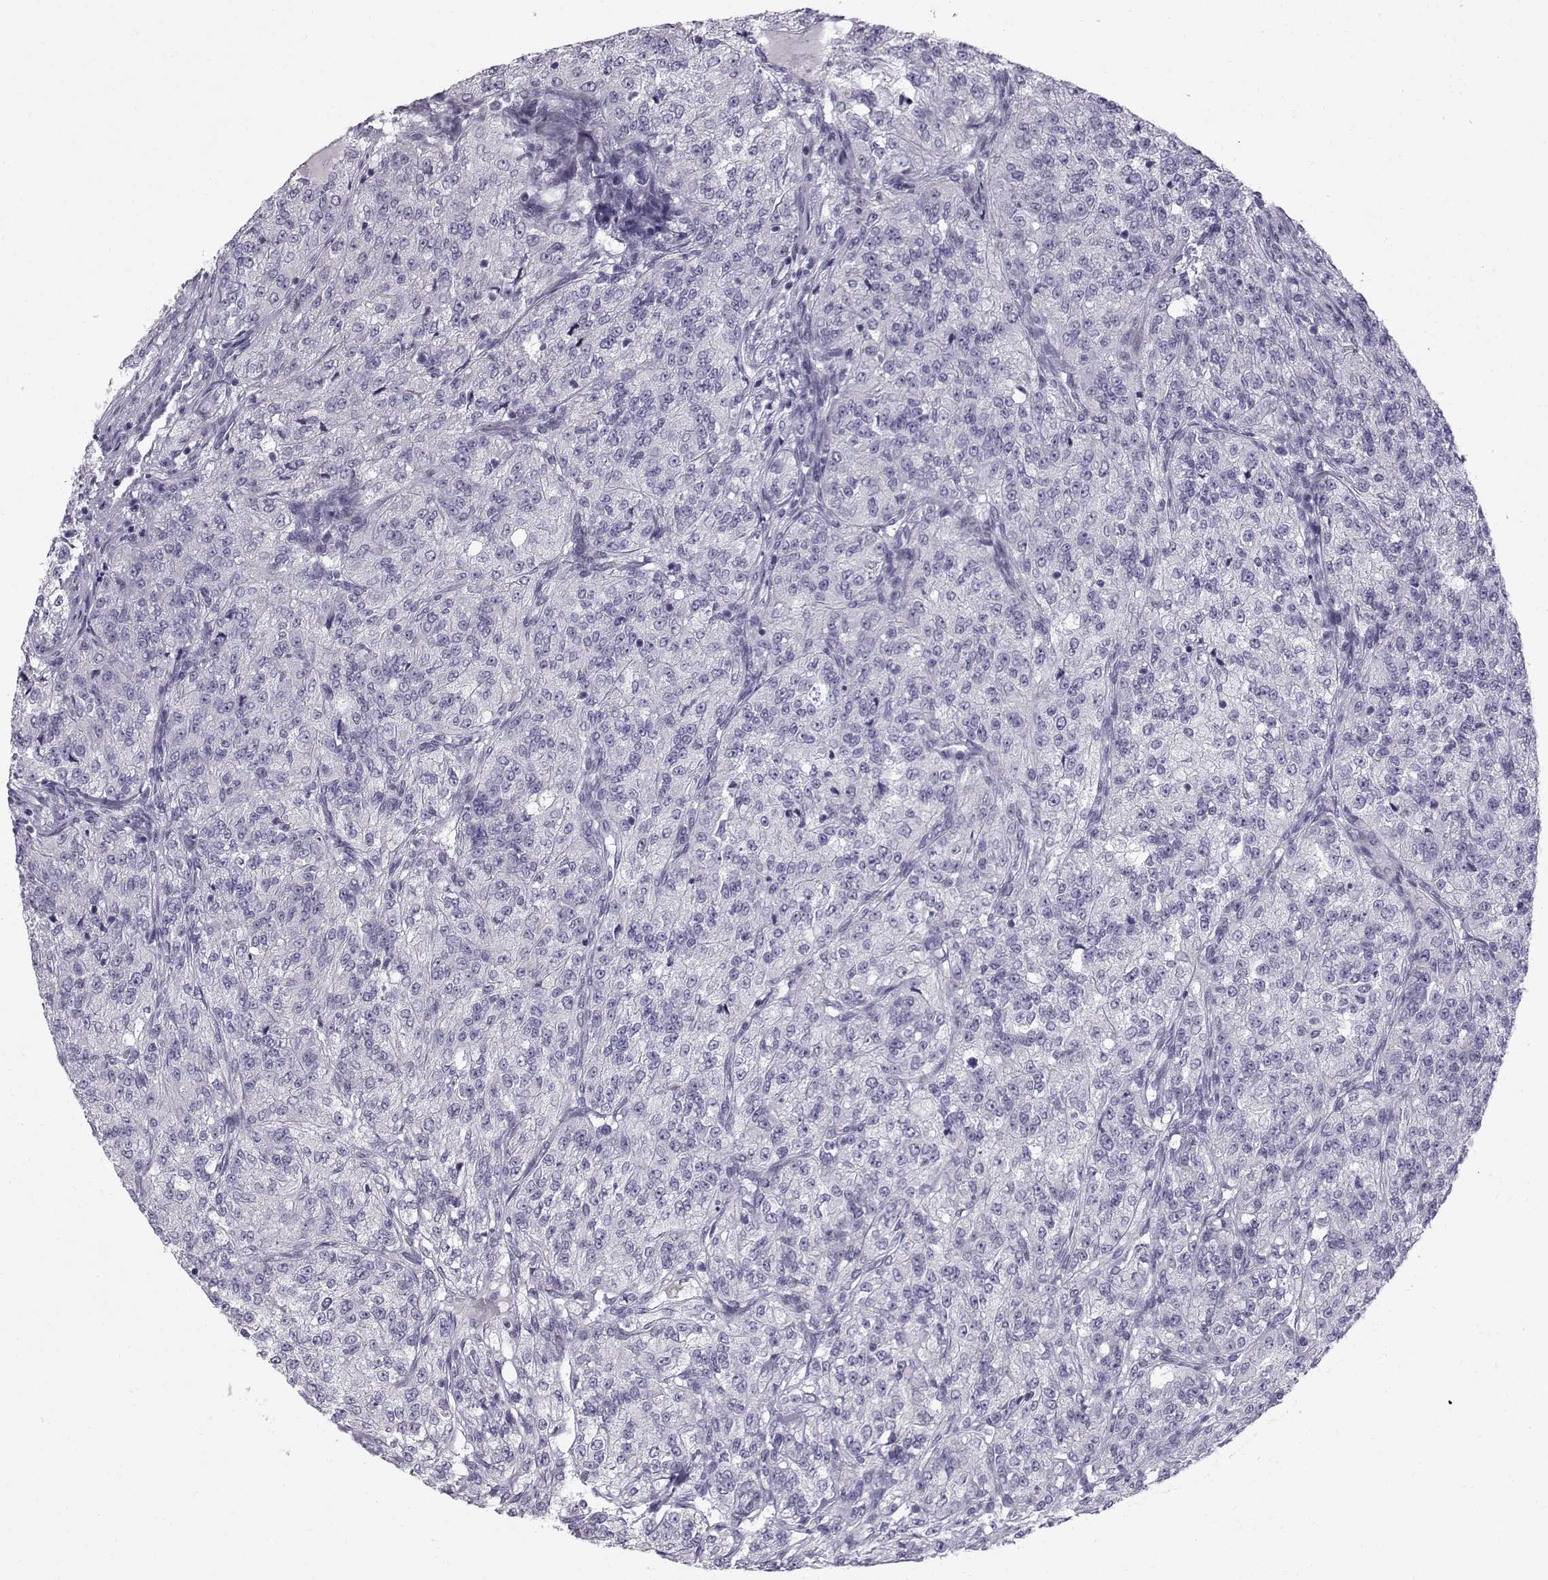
{"staining": {"intensity": "negative", "quantity": "none", "location": "none"}, "tissue": "renal cancer", "cell_type": "Tumor cells", "image_type": "cancer", "snomed": [{"axis": "morphology", "description": "Adenocarcinoma, NOS"}, {"axis": "topography", "description": "Kidney"}], "caption": "Immunohistochemistry (IHC) of renal cancer shows no staining in tumor cells.", "gene": "DMRT3", "patient": {"sex": "female", "age": 63}}